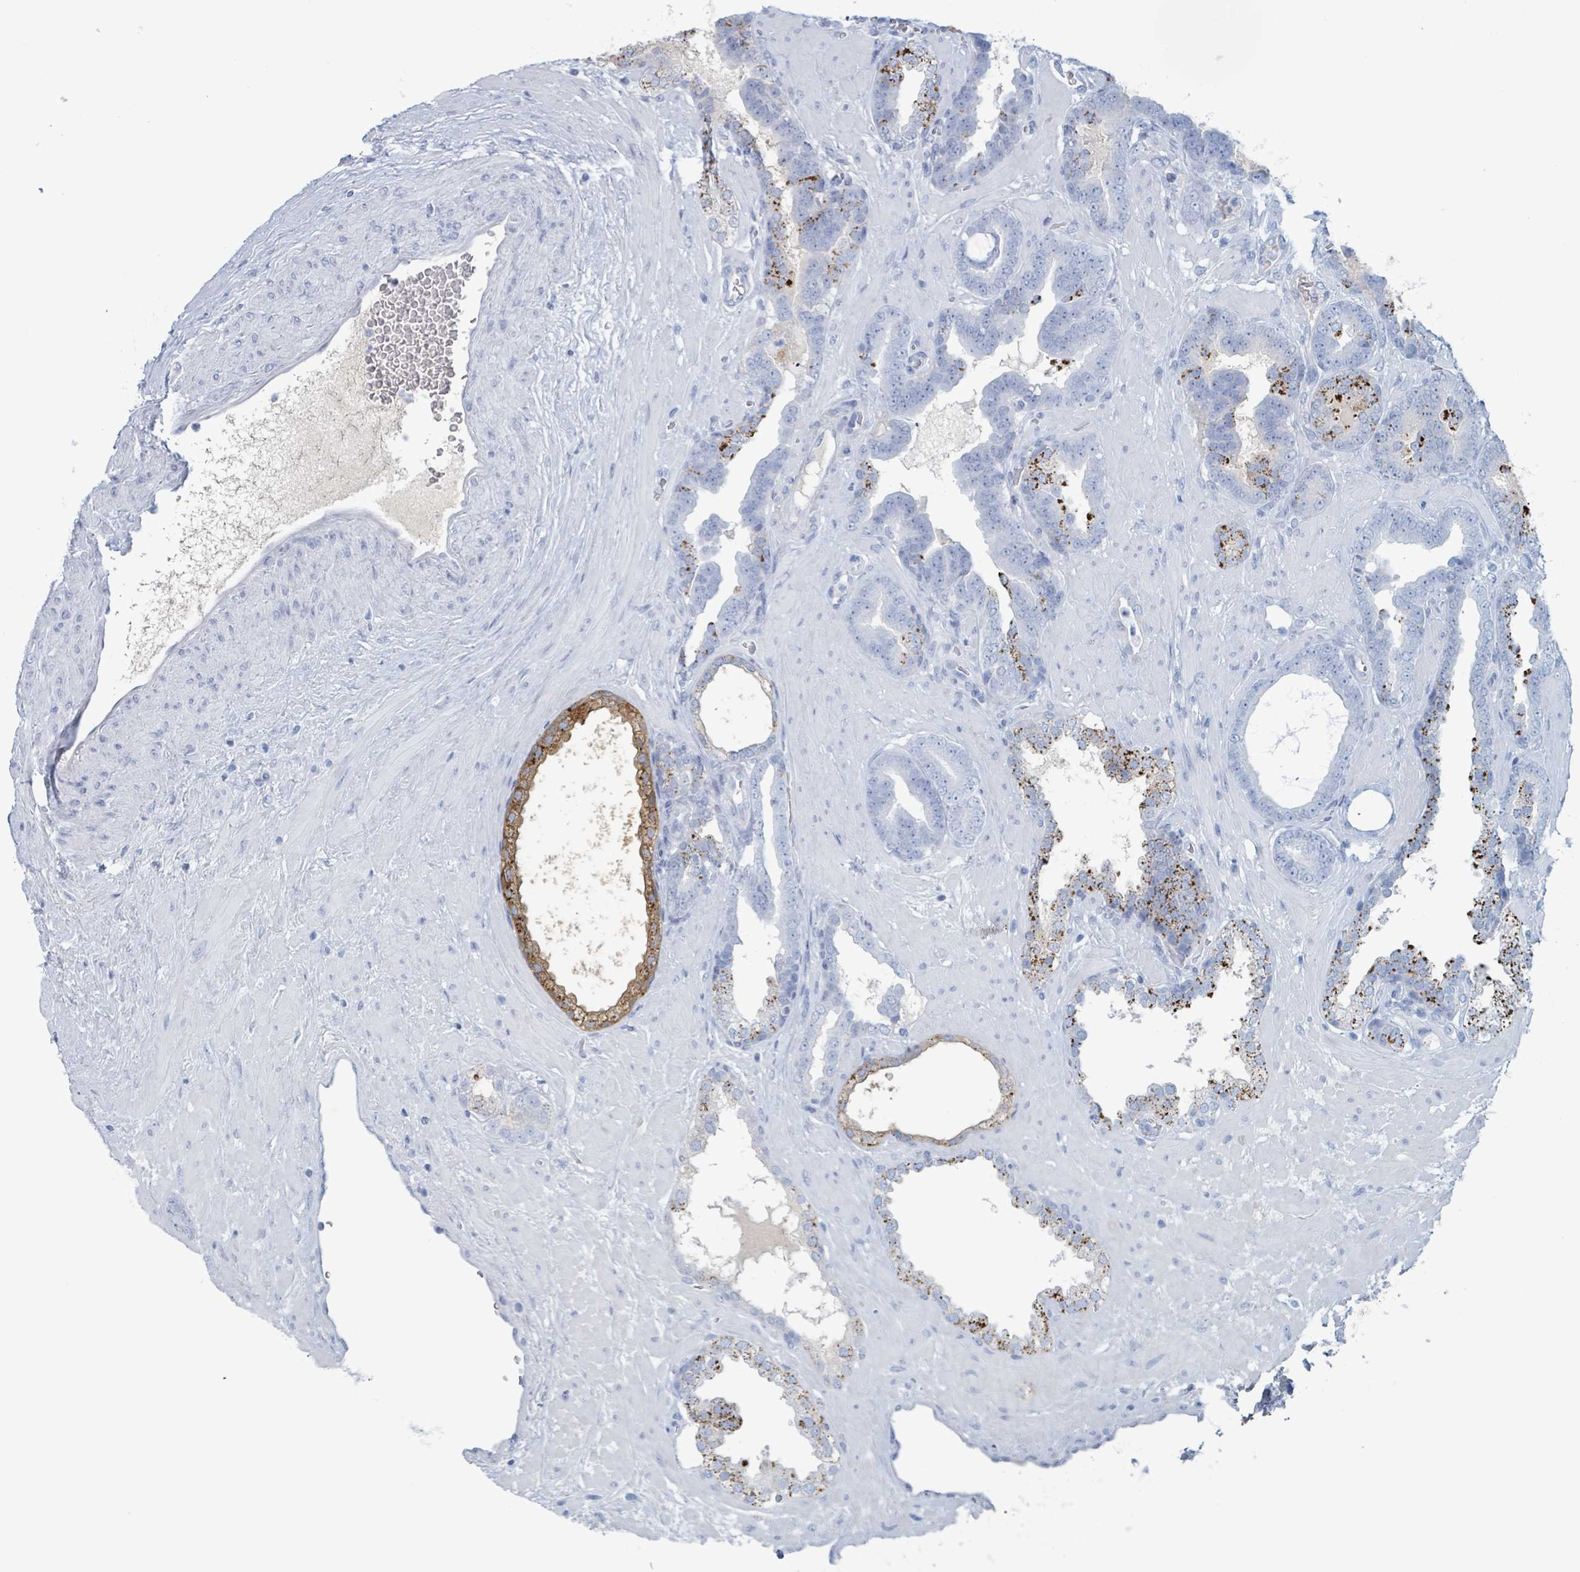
{"staining": {"intensity": "negative", "quantity": "none", "location": "none"}, "tissue": "prostate cancer", "cell_type": "Tumor cells", "image_type": "cancer", "snomed": [{"axis": "morphology", "description": "Adenocarcinoma, Low grade"}, {"axis": "topography", "description": "Prostate"}], "caption": "A histopathology image of prostate cancer (adenocarcinoma (low-grade)) stained for a protein reveals no brown staining in tumor cells.", "gene": "KLK4", "patient": {"sex": "male", "age": 63}}